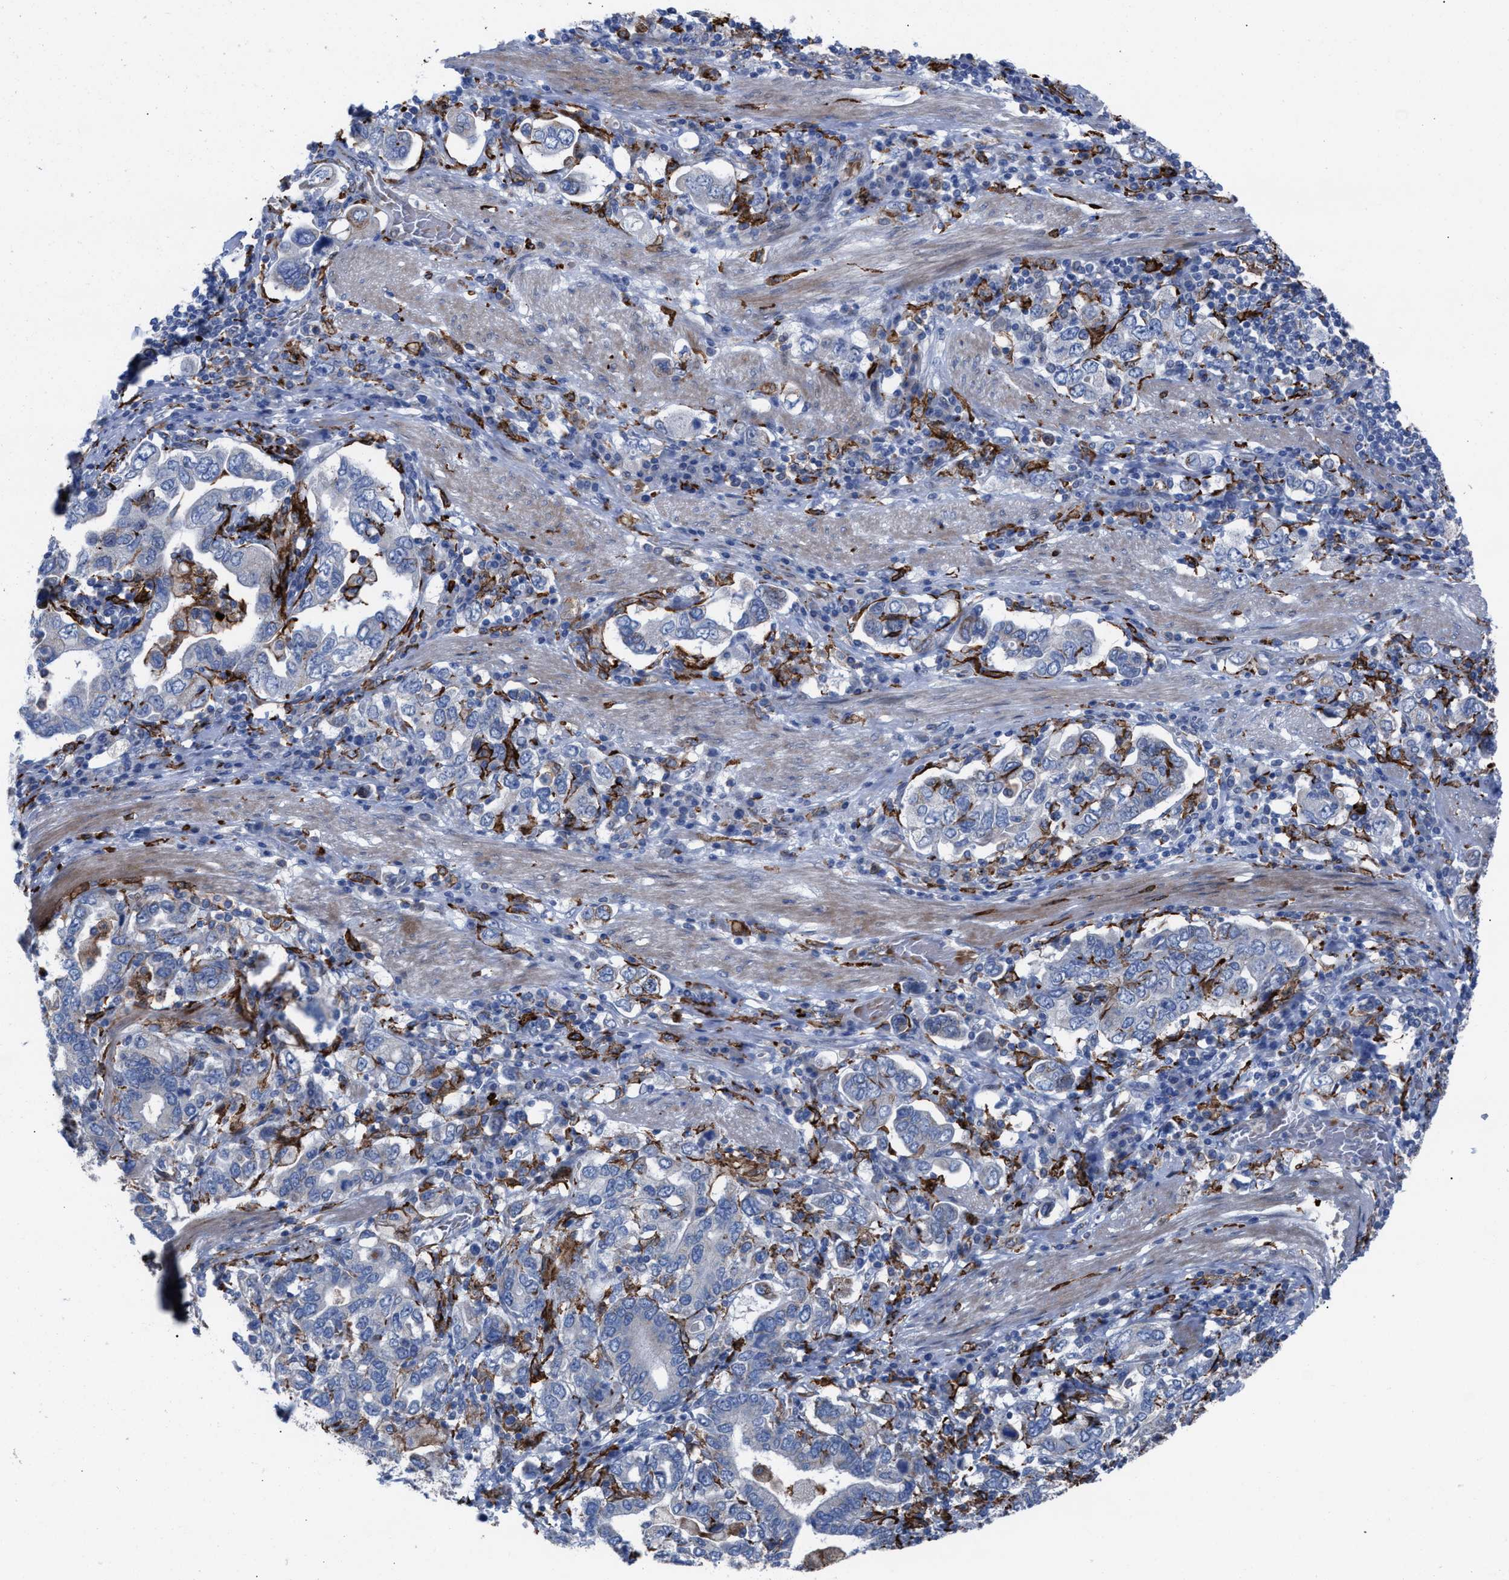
{"staining": {"intensity": "negative", "quantity": "none", "location": "none"}, "tissue": "stomach cancer", "cell_type": "Tumor cells", "image_type": "cancer", "snomed": [{"axis": "morphology", "description": "Adenocarcinoma, NOS"}, {"axis": "topography", "description": "Stomach, upper"}], "caption": "A high-resolution image shows immunohistochemistry (IHC) staining of adenocarcinoma (stomach), which reveals no significant expression in tumor cells.", "gene": "SLC47A1", "patient": {"sex": "male", "age": 62}}